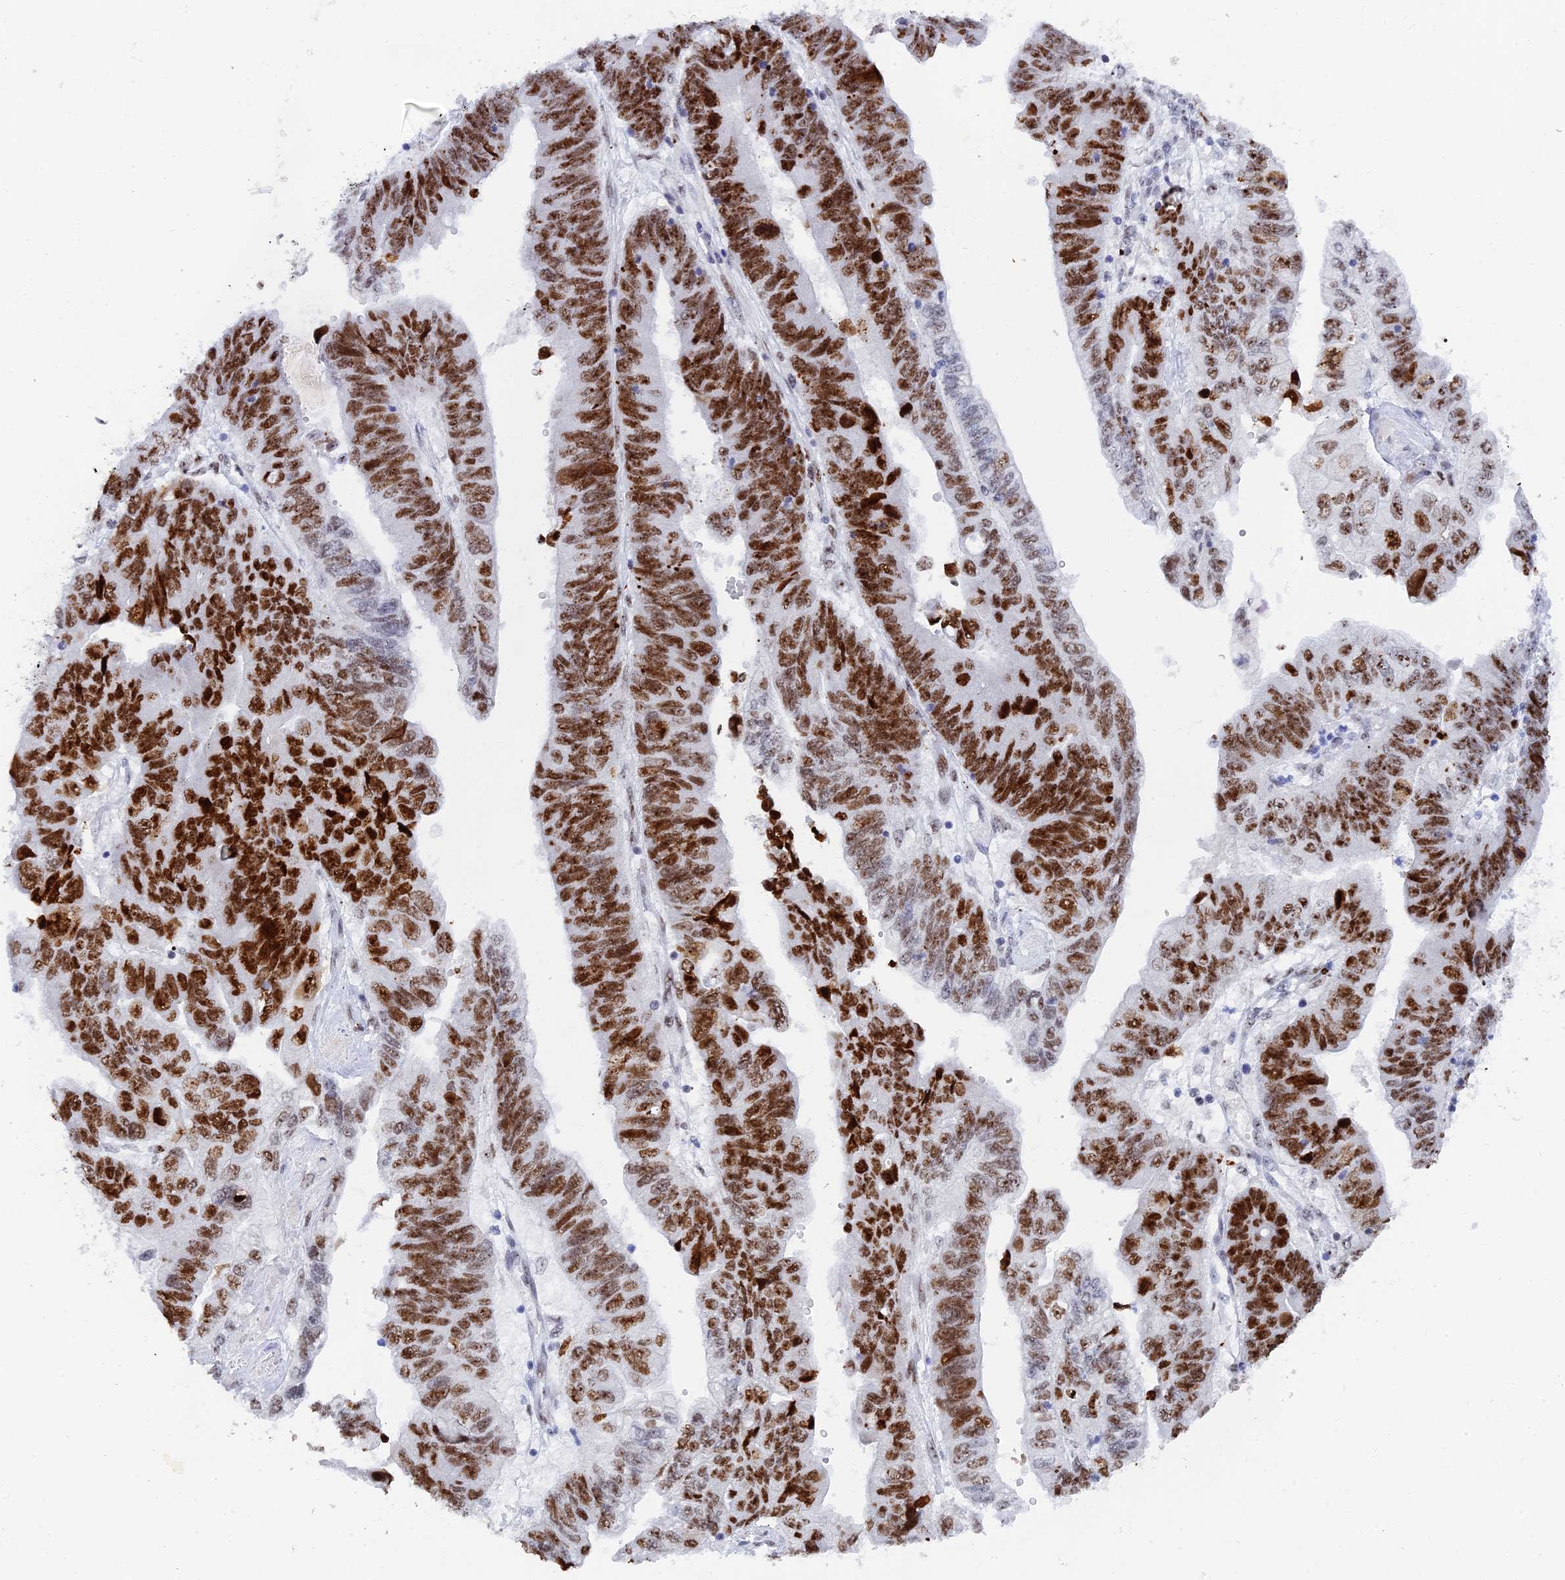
{"staining": {"intensity": "strong", "quantity": ">75%", "location": "nuclear"}, "tissue": "stomach cancer", "cell_type": "Tumor cells", "image_type": "cancer", "snomed": [{"axis": "morphology", "description": "Adenocarcinoma, NOS"}, {"axis": "topography", "description": "Stomach"}], "caption": "Immunohistochemistry (IHC) (DAB (3,3'-diaminobenzidine)) staining of human stomach cancer exhibits strong nuclear protein staining in about >75% of tumor cells. (DAB (3,3'-diaminobenzidine) = brown stain, brightfield microscopy at high magnification).", "gene": "RSL1D1", "patient": {"sex": "male", "age": 59}}